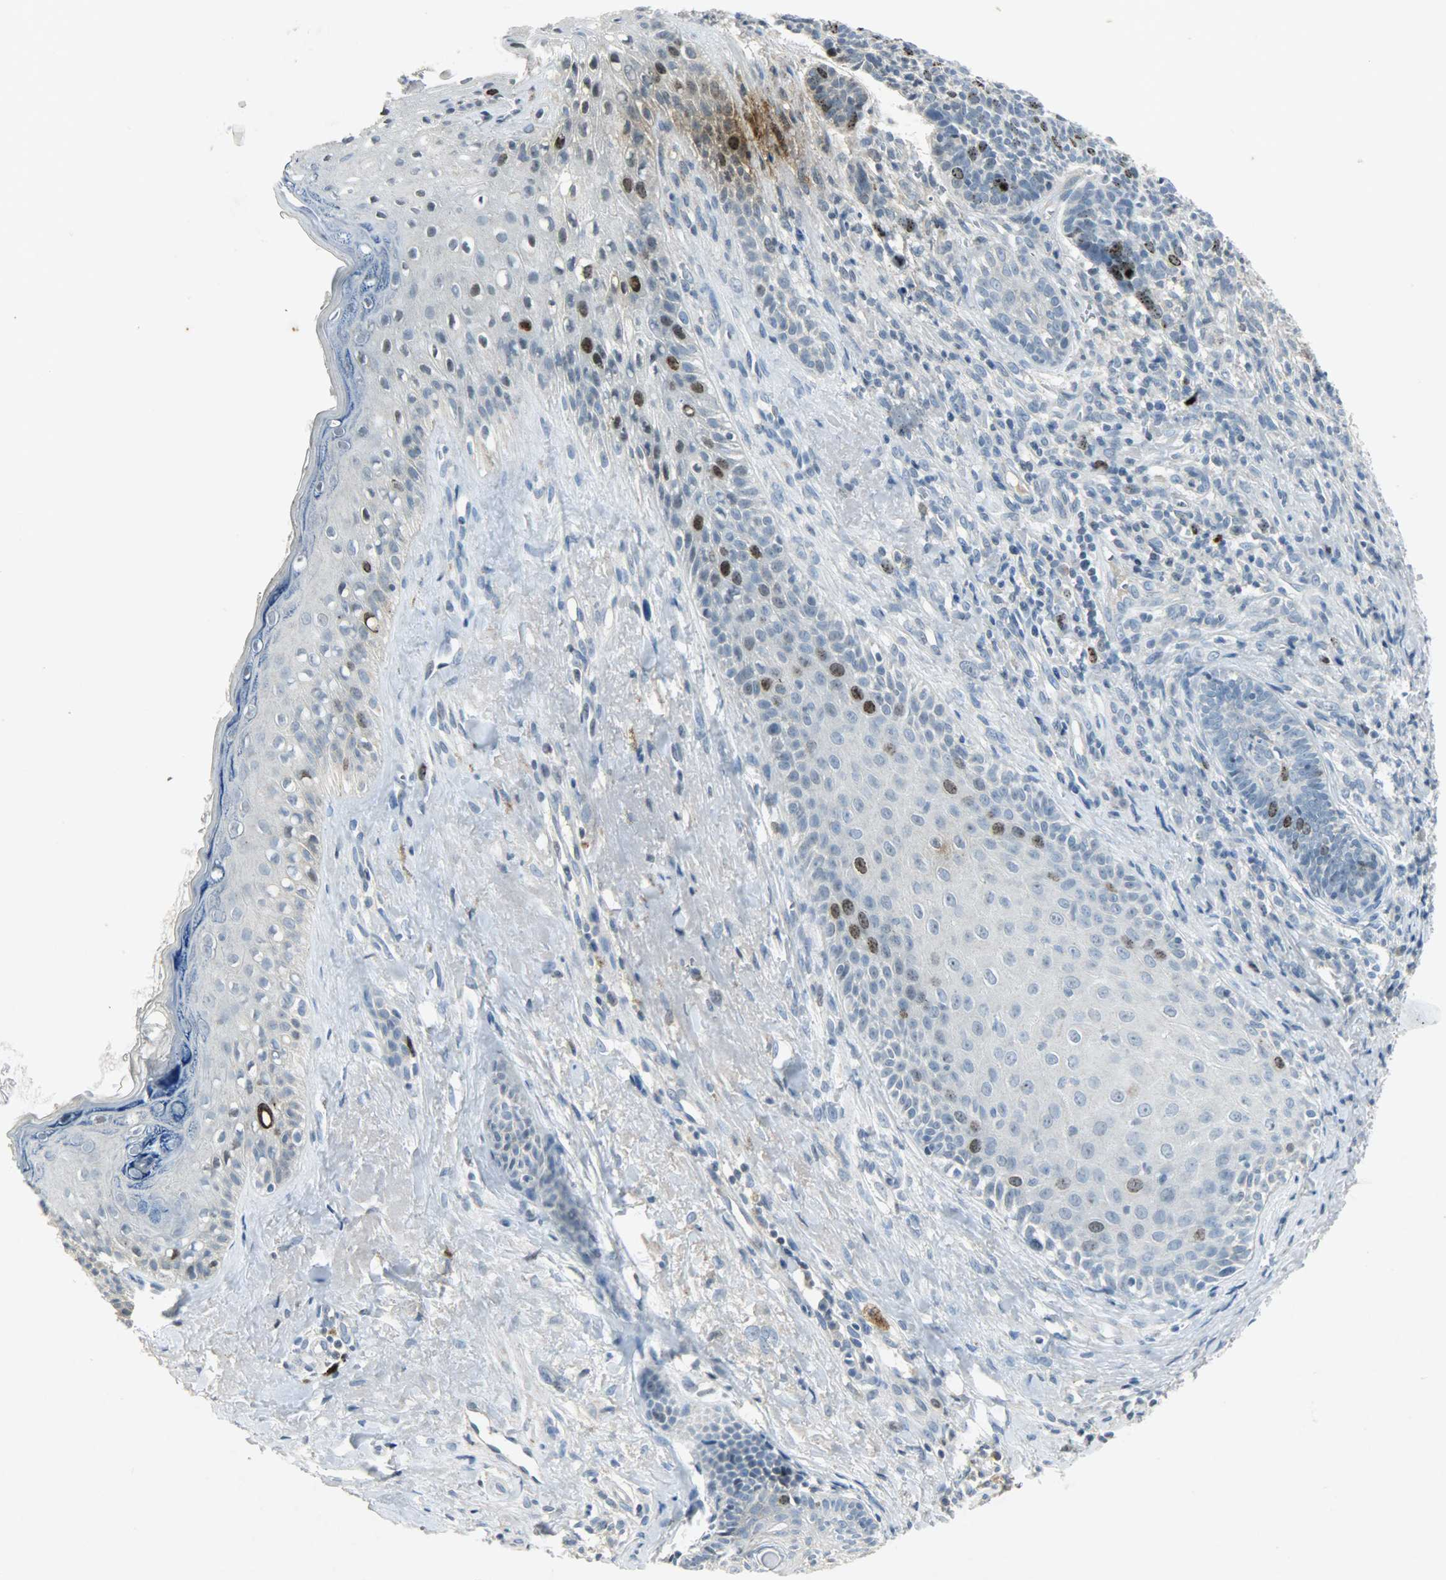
{"staining": {"intensity": "strong", "quantity": "<25%", "location": "nuclear"}, "tissue": "skin cancer", "cell_type": "Tumor cells", "image_type": "cancer", "snomed": [{"axis": "morphology", "description": "Basal cell carcinoma"}, {"axis": "topography", "description": "Skin"}], "caption": "IHC image of skin basal cell carcinoma stained for a protein (brown), which displays medium levels of strong nuclear staining in about <25% of tumor cells.", "gene": "AURKB", "patient": {"sex": "male", "age": 84}}